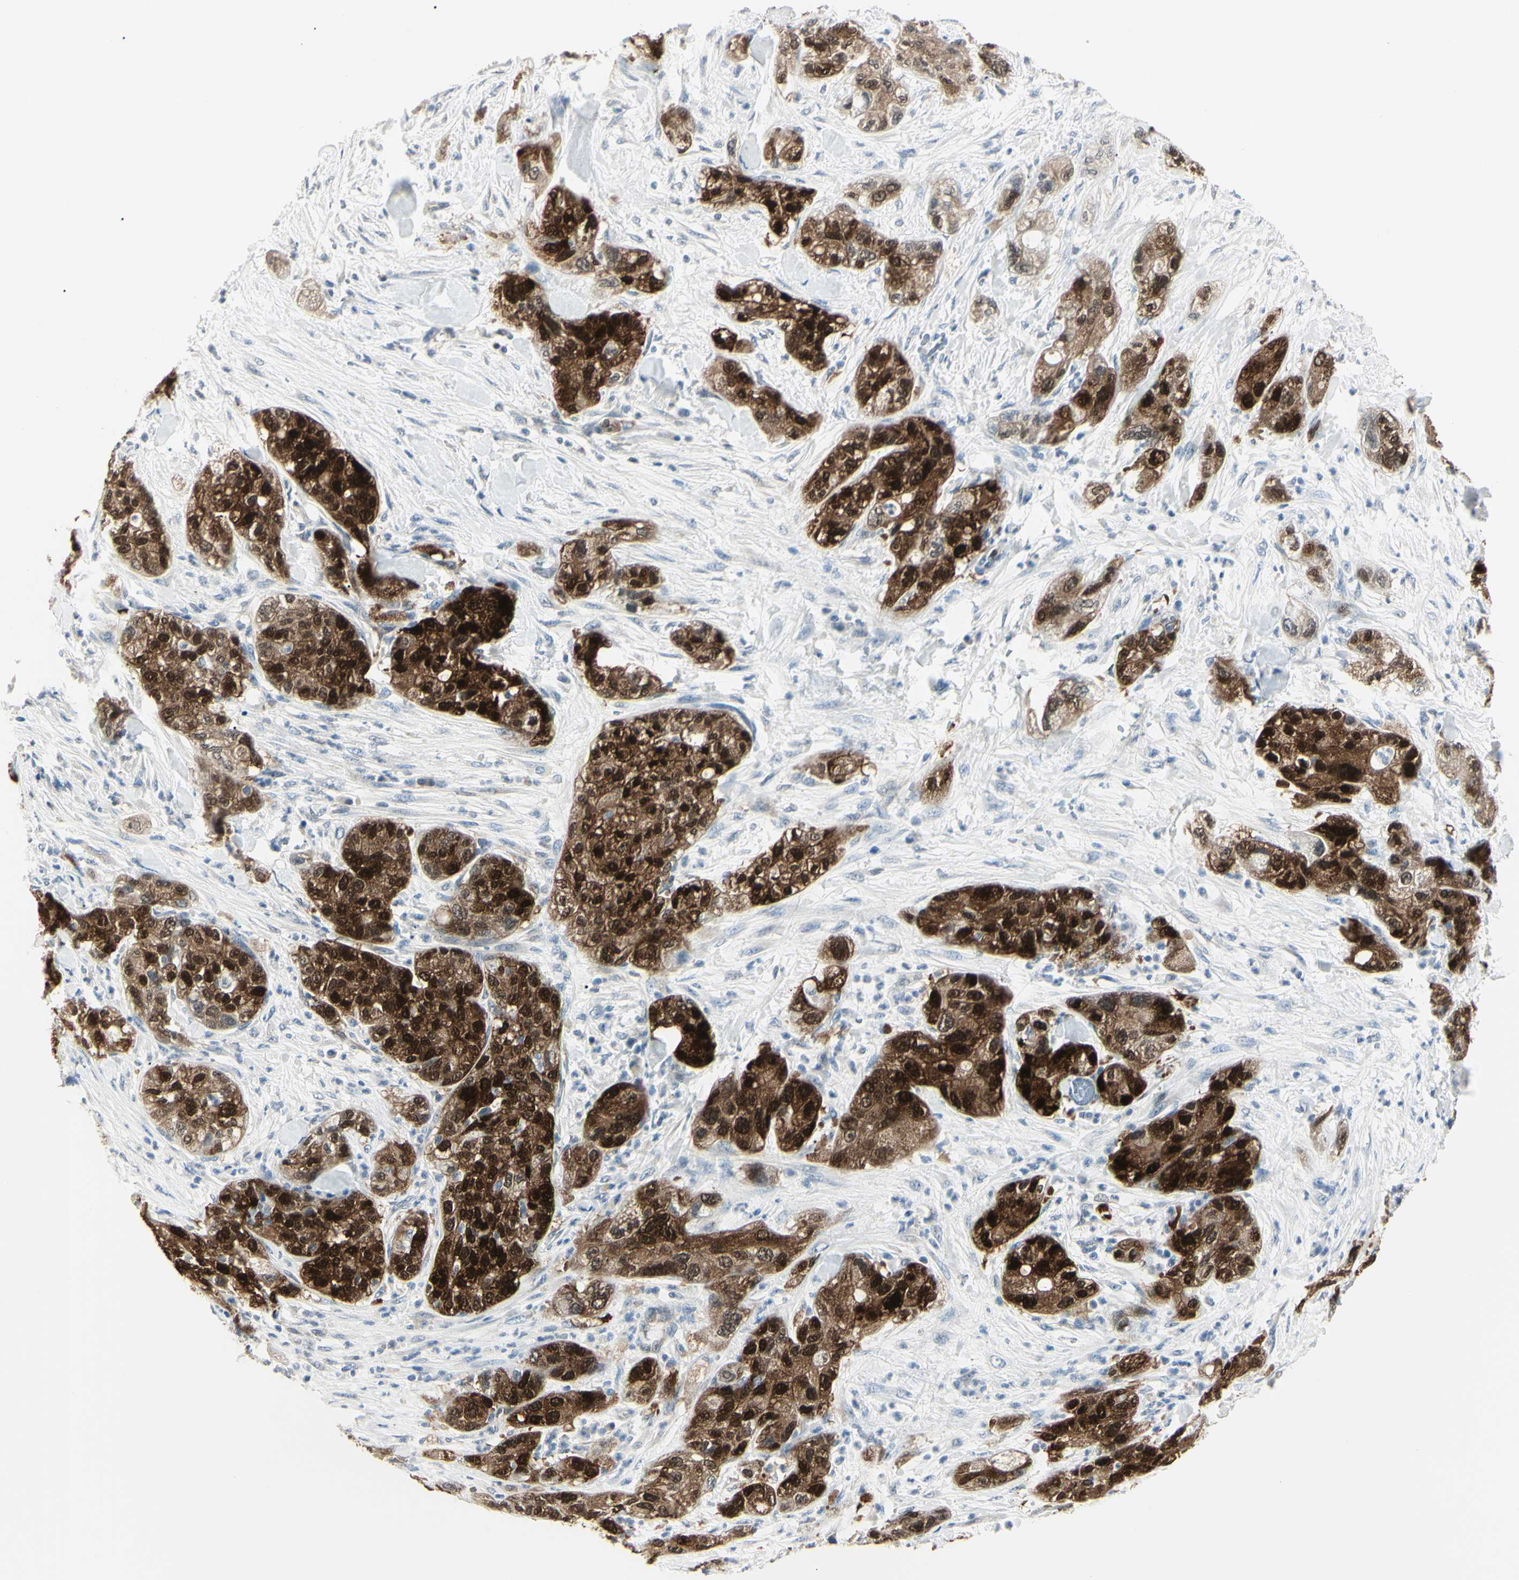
{"staining": {"intensity": "strong", "quantity": ">75%", "location": "cytoplasmic/membranous,nuclear"}, "tissue": "pancreatic cancer", "cell_type": "Tumor cells", "image_type": "cancer", "snomed": [{"axis": "morphology", "description": "Adenocarcinoma, NOS"}, {"axis": "topography", "description": "Pancreas"}], "caption": "The photomicrograph shows immunohistochemical staining of pancreatic cancer (adenocarcinoma). There is strong cytoplasmic/membranous and nuclear expression is appreciated in about >75% of tumor cells.", "gene": "AKR1C3", "patient": {"sex": "female", "age": 78}}